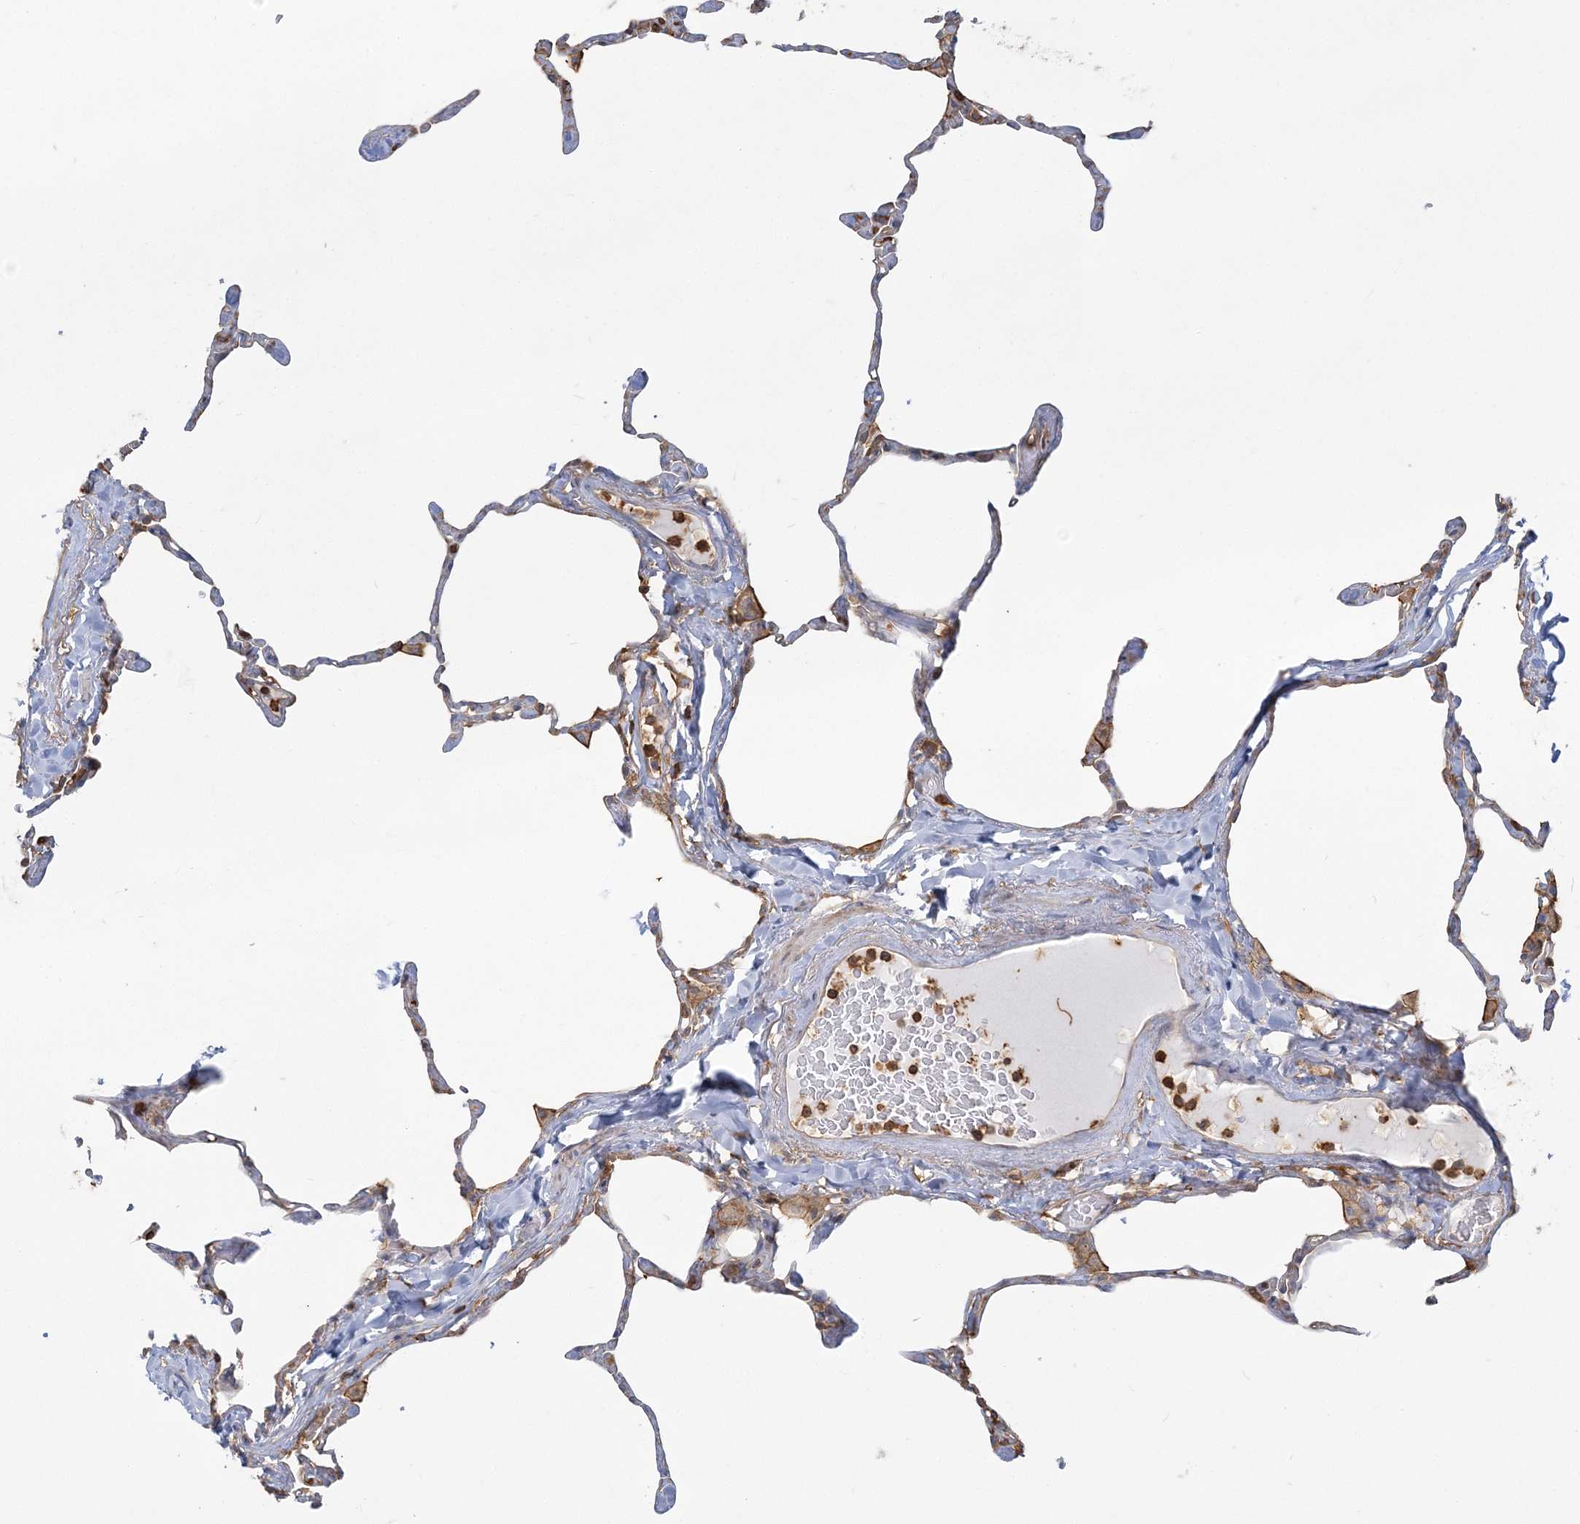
{"staining": {"intensity": "weak", "quantity": "<25%", "location": "cytoplasmic/membranous"}, "tissue": "lung", "cell_type": "Alveolar cells", "image_type": "normal", "snomed": [{"axis": "morphology", "description": "Normal tissue, NOS"}, {"axis": "topography", "description": "Lung"}], "caption": "Alveolar cells are negative for brown protein staining in unremarkable lung. (DAB immunohistochemistry (IHC), high magnification).", "gene": "ANKS1A", "patient": {"sex": "male", "age": 65}}